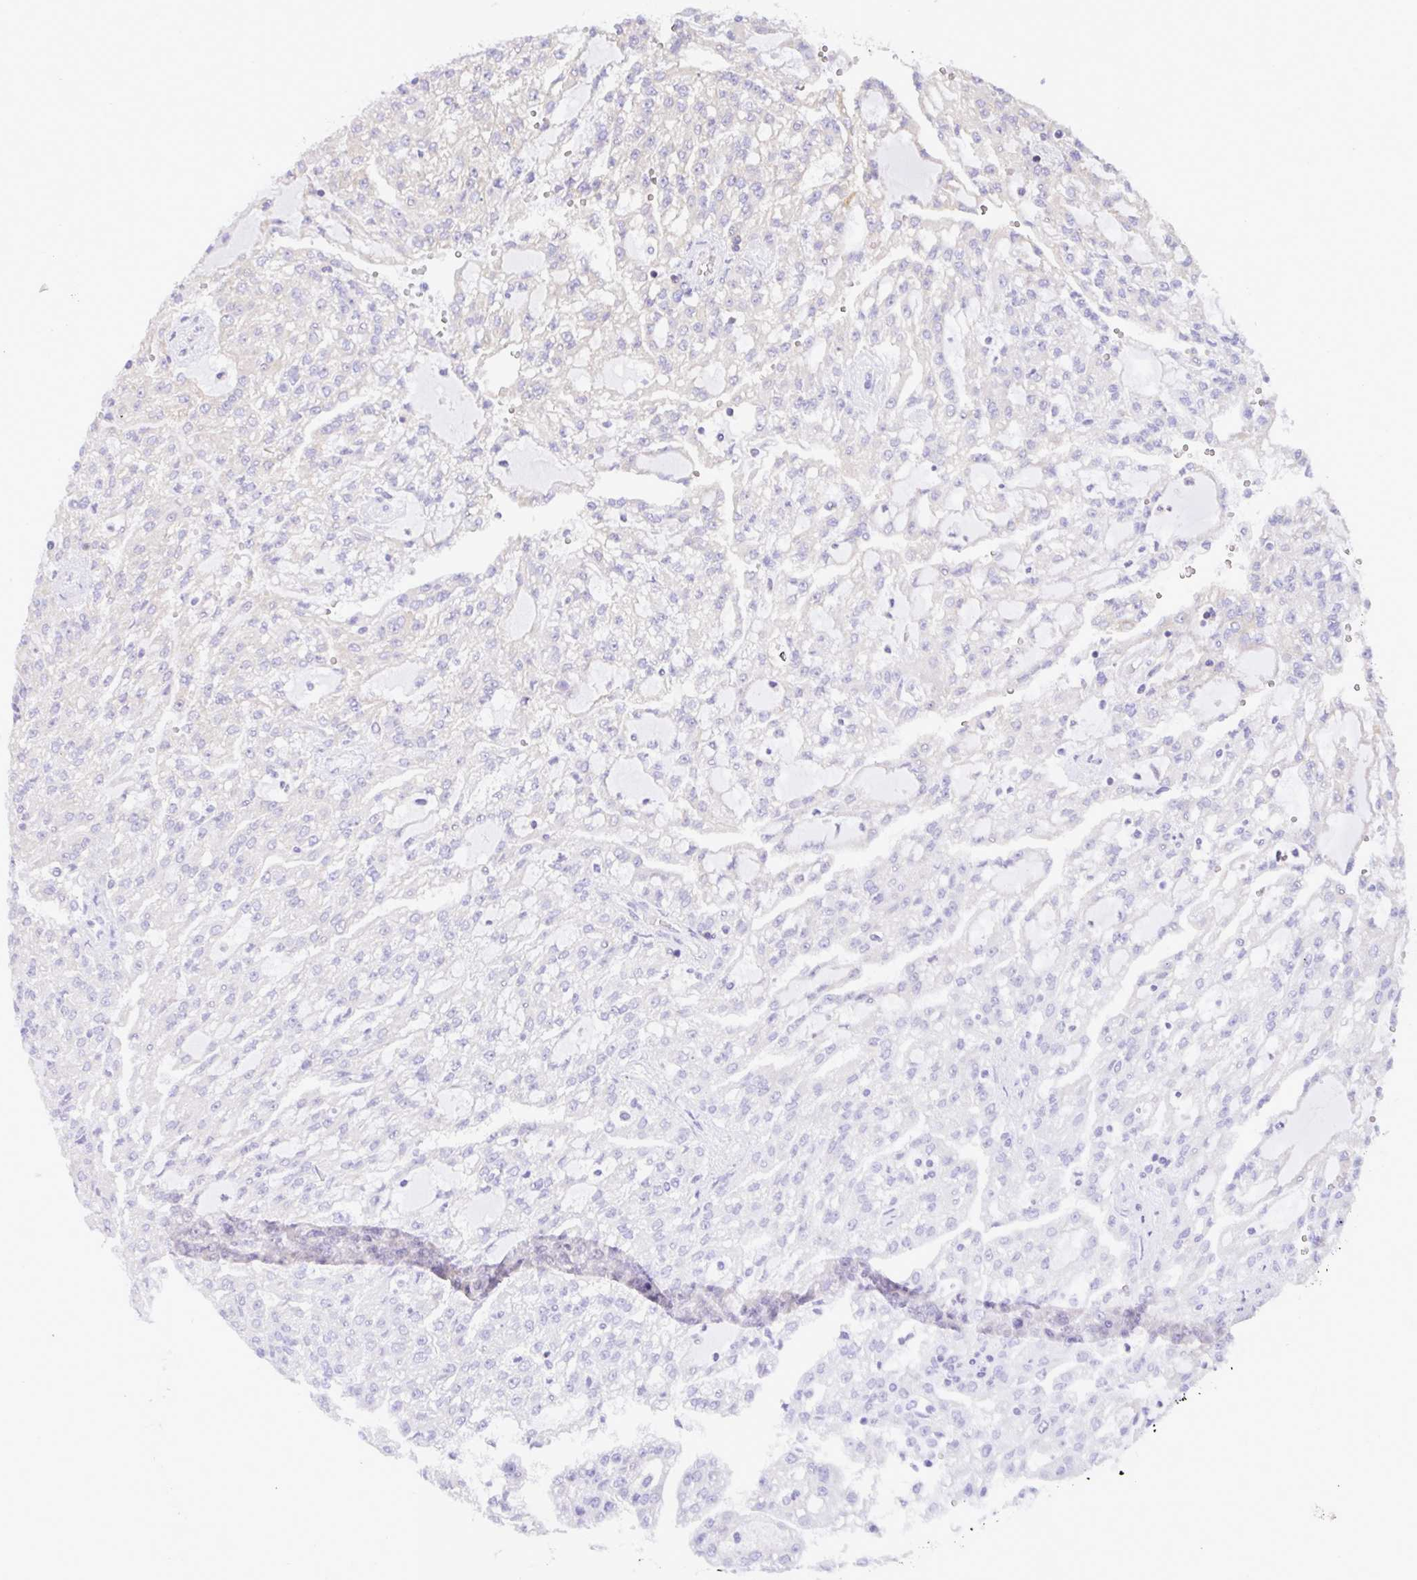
{"staining": {"intensity": "negative", "quantity": "none", "location": "none"}, "tissue": "renal cancer", "cell_type": "Tumor cells", "image_type": "cancer", "snomed": [{"axis": "morphology", "description": "Adenocarcinoma, NOS"}, {"axis": "topography", "description": "Kidney"}], "caption": "Adenocarcinoma (renal) stained for a protein using immunohistochemistry shows no staining tumor cells.", "gene": "GFPT2", "patient": {"sex": "male", "age": 63}}